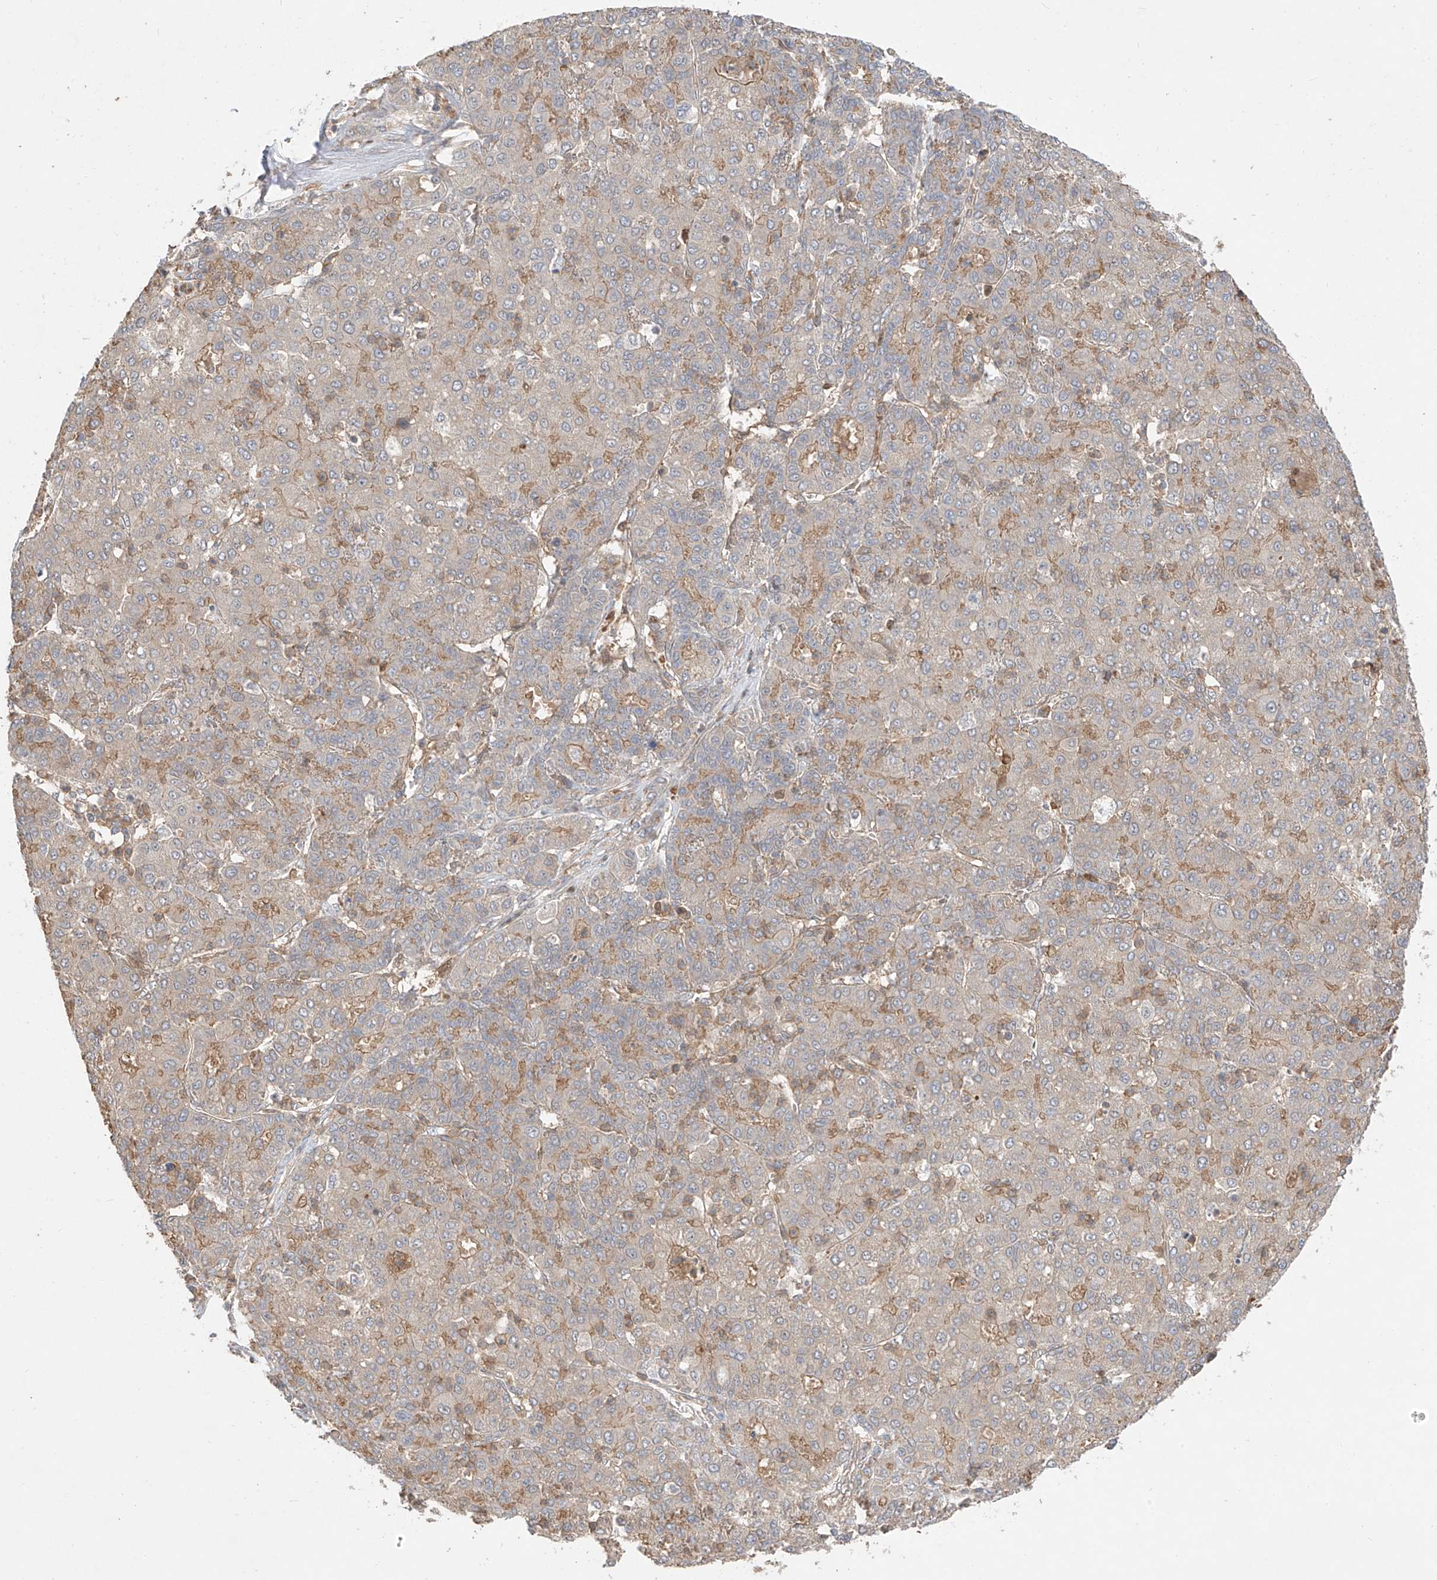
{"staining": {"intensity": "moderate", "quantity": "<25%", "location": "cytoplasmic/membranous"}, "tissue": "liver cancer", "cell_type": "Tumor cells", "image_type": "cancer", "snomed": [{"axis": "morphology", "description": "Carcinoma, Hepatocellular, NOS"}, {"axis": "topography", "description": "Liver"}], "caption": "IHC (DAB (3,3'-diaminobenzidine)) staining of human liver hepatocellular carcinoma exhibits moderate cytoplasmic/membranous protein expression in about <25% of tumor cells.", "gene": "CACNA2D4", "patient": {"sex": "male", "age": 65}}